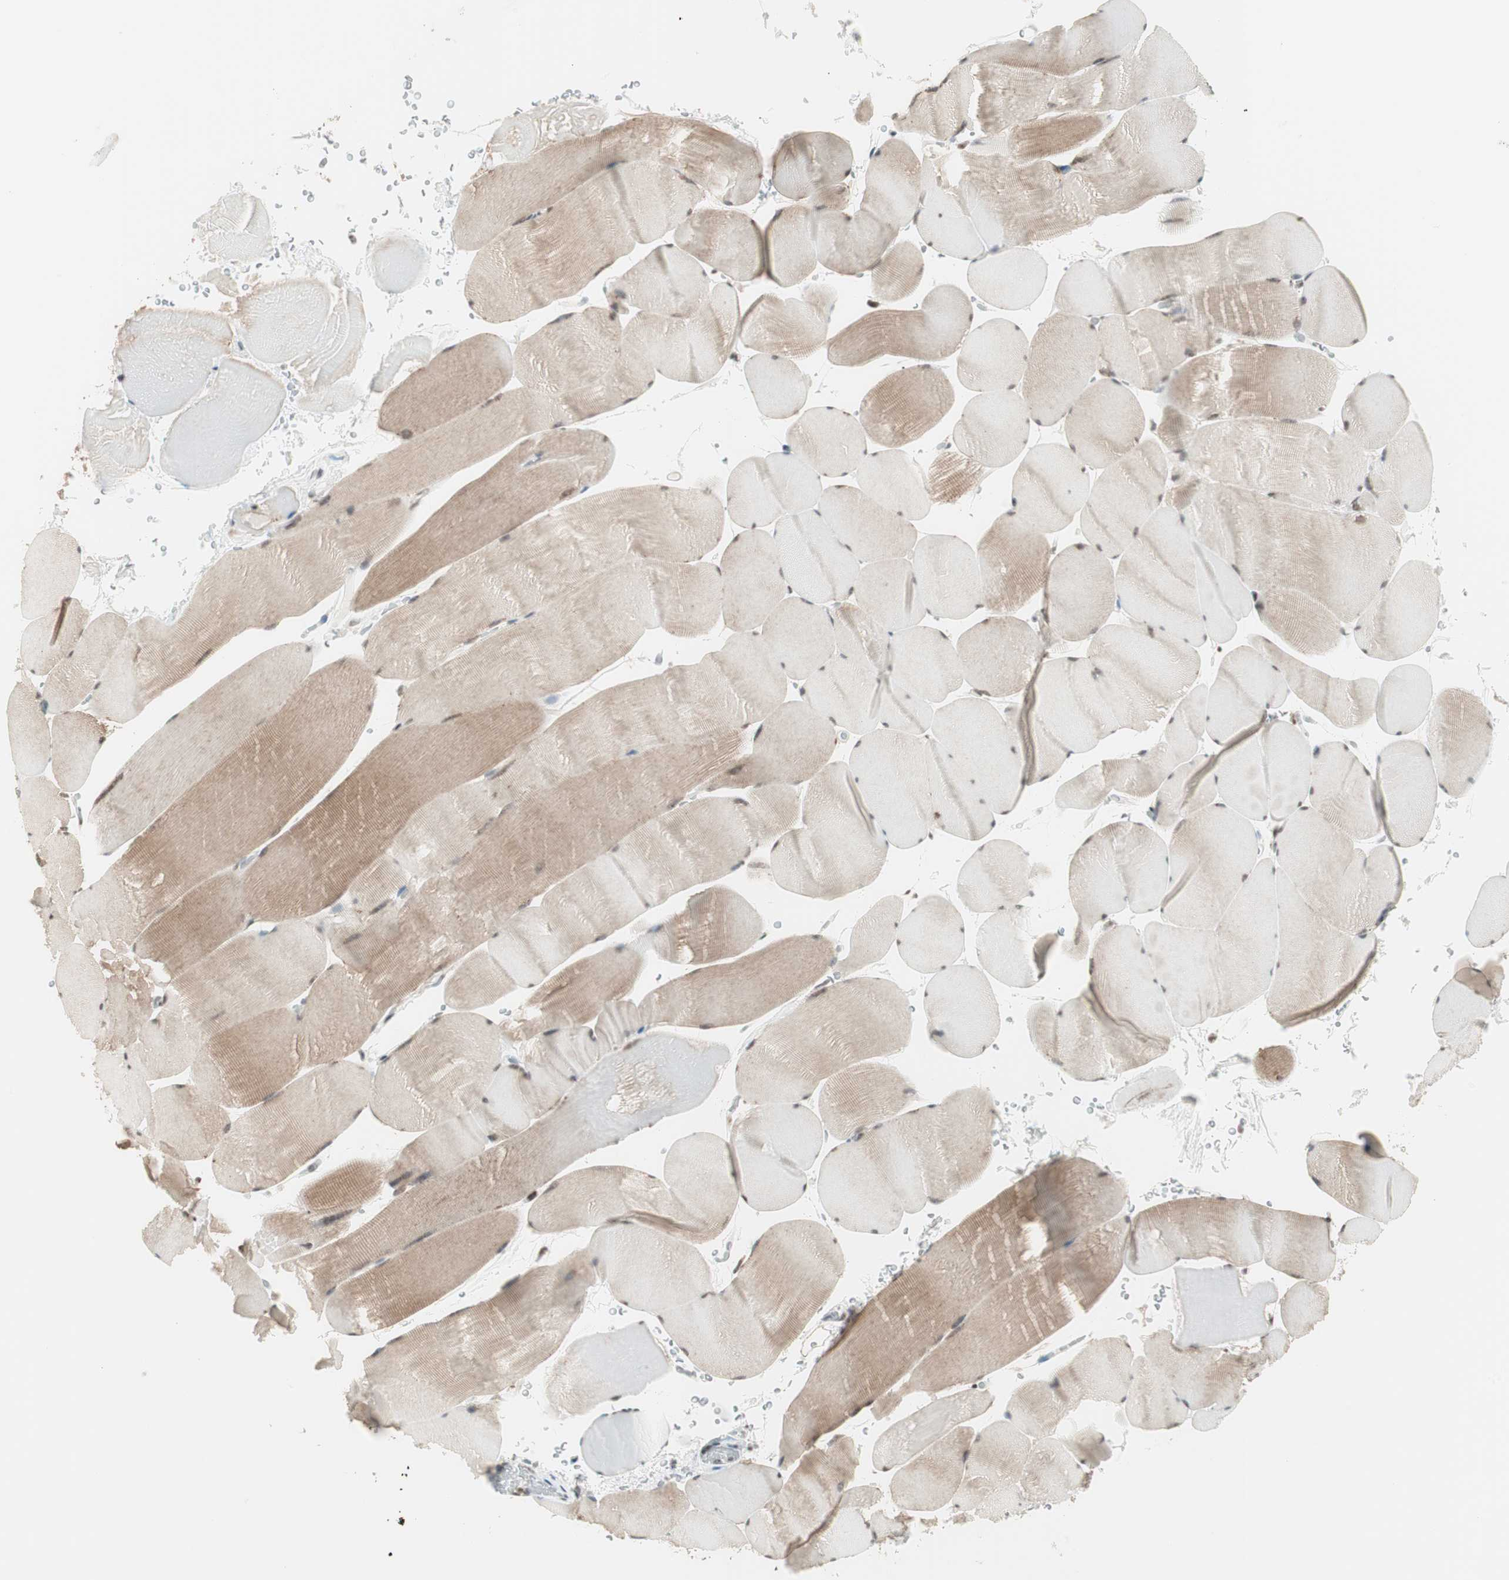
{"staining": {"intensity": "weak", "quantity": "25%-75%", "location": "cytoplasmic/membranous"}, "tissue": "skeletal muscle", "cell_type": "Myocytes", "image_type": "normal", "snomed": [{"axis": "morphology", "description": "Normal tissue, NOS"}, {"axis": "topography", "description": "Skeletal muscle"}], "caption": "Protein expression by immunohistochemistry demonstrates weak cytoplasmic/membranous expression in about 25%-75% of myocytes in normal skeletal muscle.", "gene": "SMARCE1", "patient": {"sex": "male", "age": 62}}